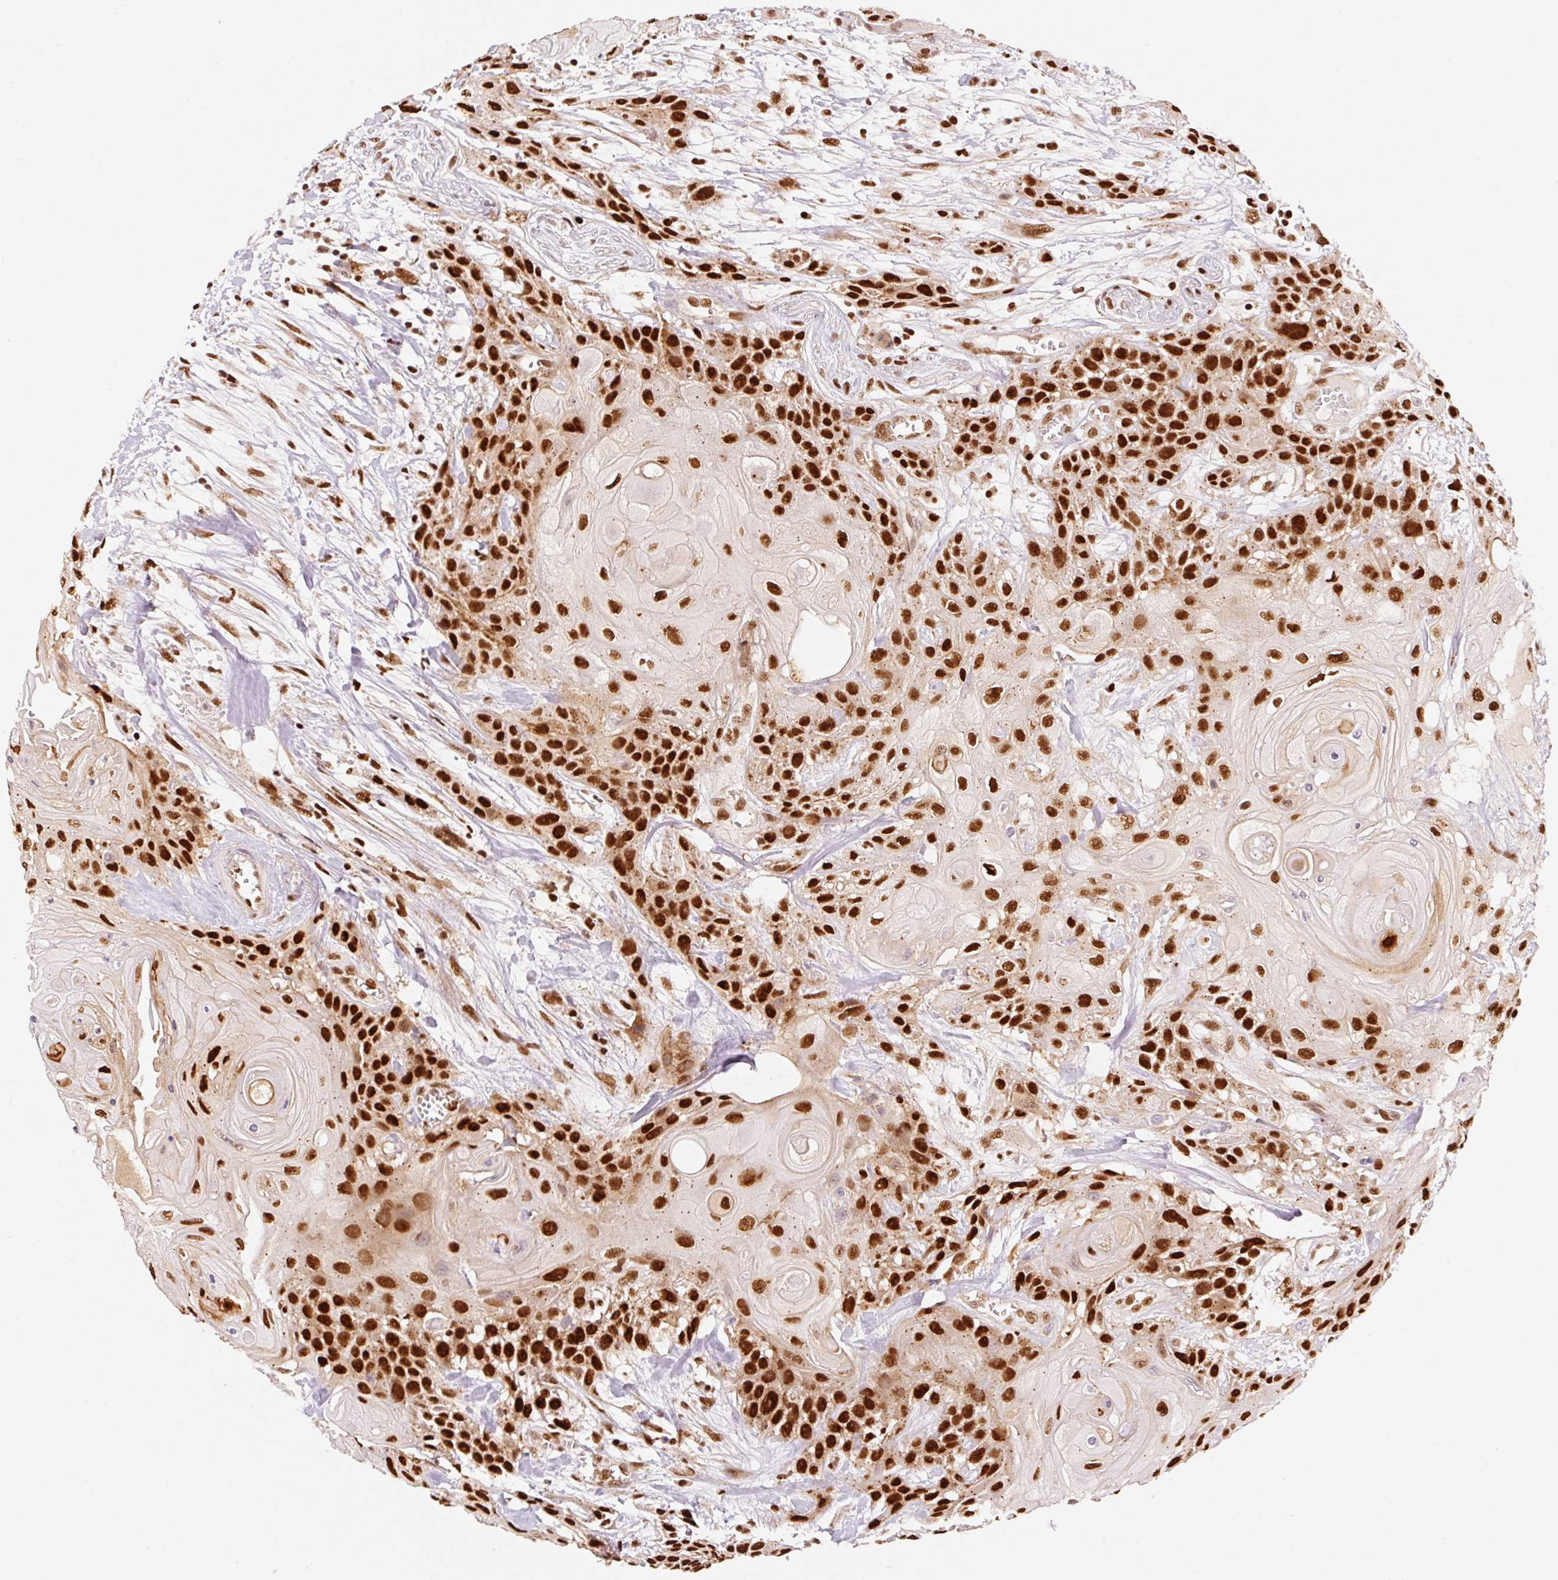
{"staining": {"intensity": "strong", "quantity": ">75%", "location": "nuclear"}, "tissue": "head and neck cancer", "cell_type": "Tumor cells", "image_type": "cancer", "snomed": [{"axis": "morphology", "description": "Squamous cell carcinoma, NOS"}, {"axis": "topography", "description": "Head-Neck"}], "caption": "A histopathology image of head and neck cancer stained for a protein shows strong nuclear brown staining in tumor cells. The protein is shown in brown color, while the nuclei are stained blue.", "gene": "GPR139", "patient": {"sex": "female", "age": 43}}